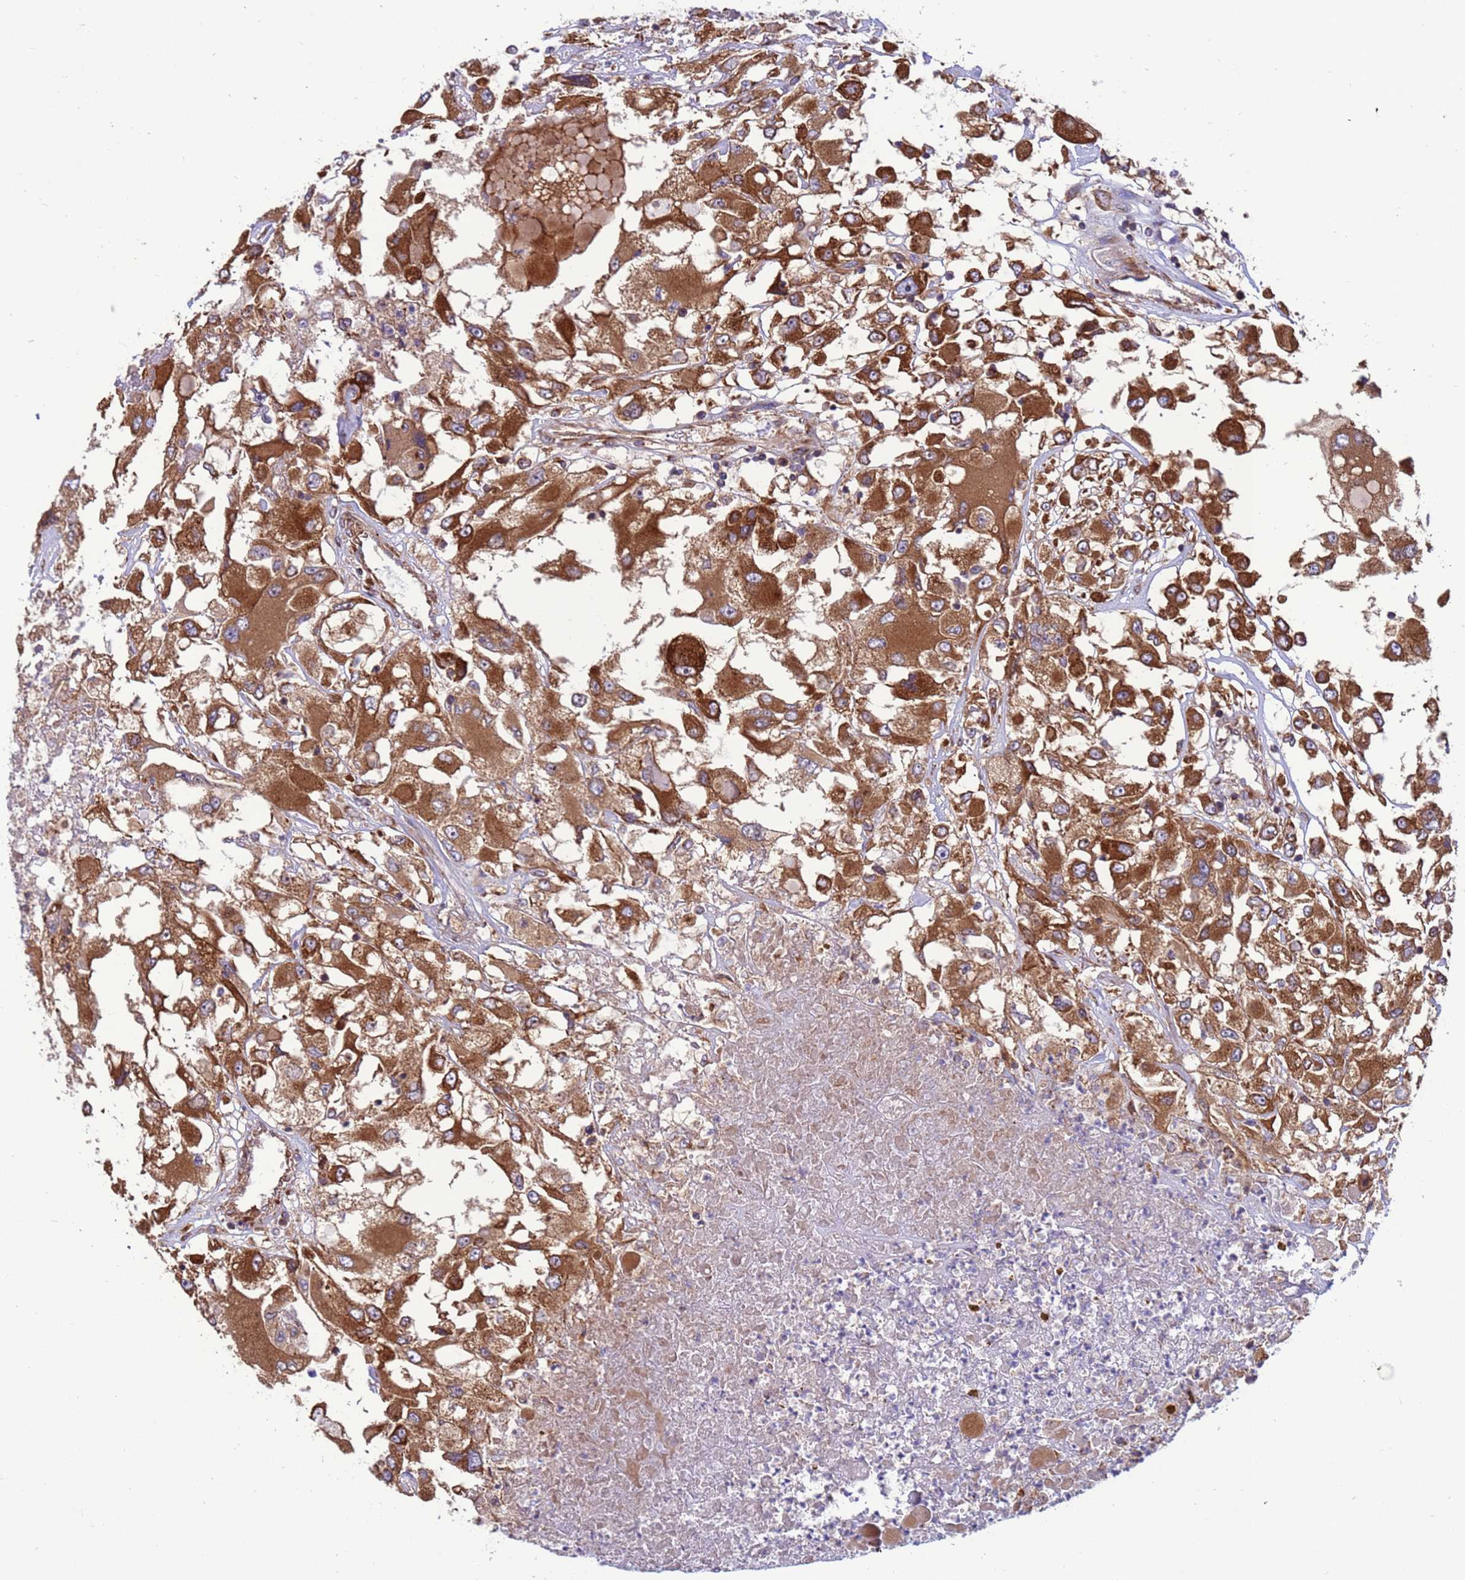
{"staining": {"intensity": "strong", "quantity": ">75%", "location": "cytoplasmic/membranous"}, "tissue": "renal cancer", "cell_type": "Tumor cells", "image_type": "cancer", "snomed": [{"axis": "morphology", "description": "Adenocarcinoma, NOS"}, {"axis": "topography", "description": "Kidney"}], "caption": "IHC micrograph of neoplastic tissue: human renal cancer (adenocarcinoma) stained using IHC shows high levels of strong protein expression localized specifically in the cytoplasmic/membranous of tumor cells, appearing as a cytoplasmic/membranous brown color.", "gene": "ZC3HAV1", "patient": {"sex": "female", "age": 52}}